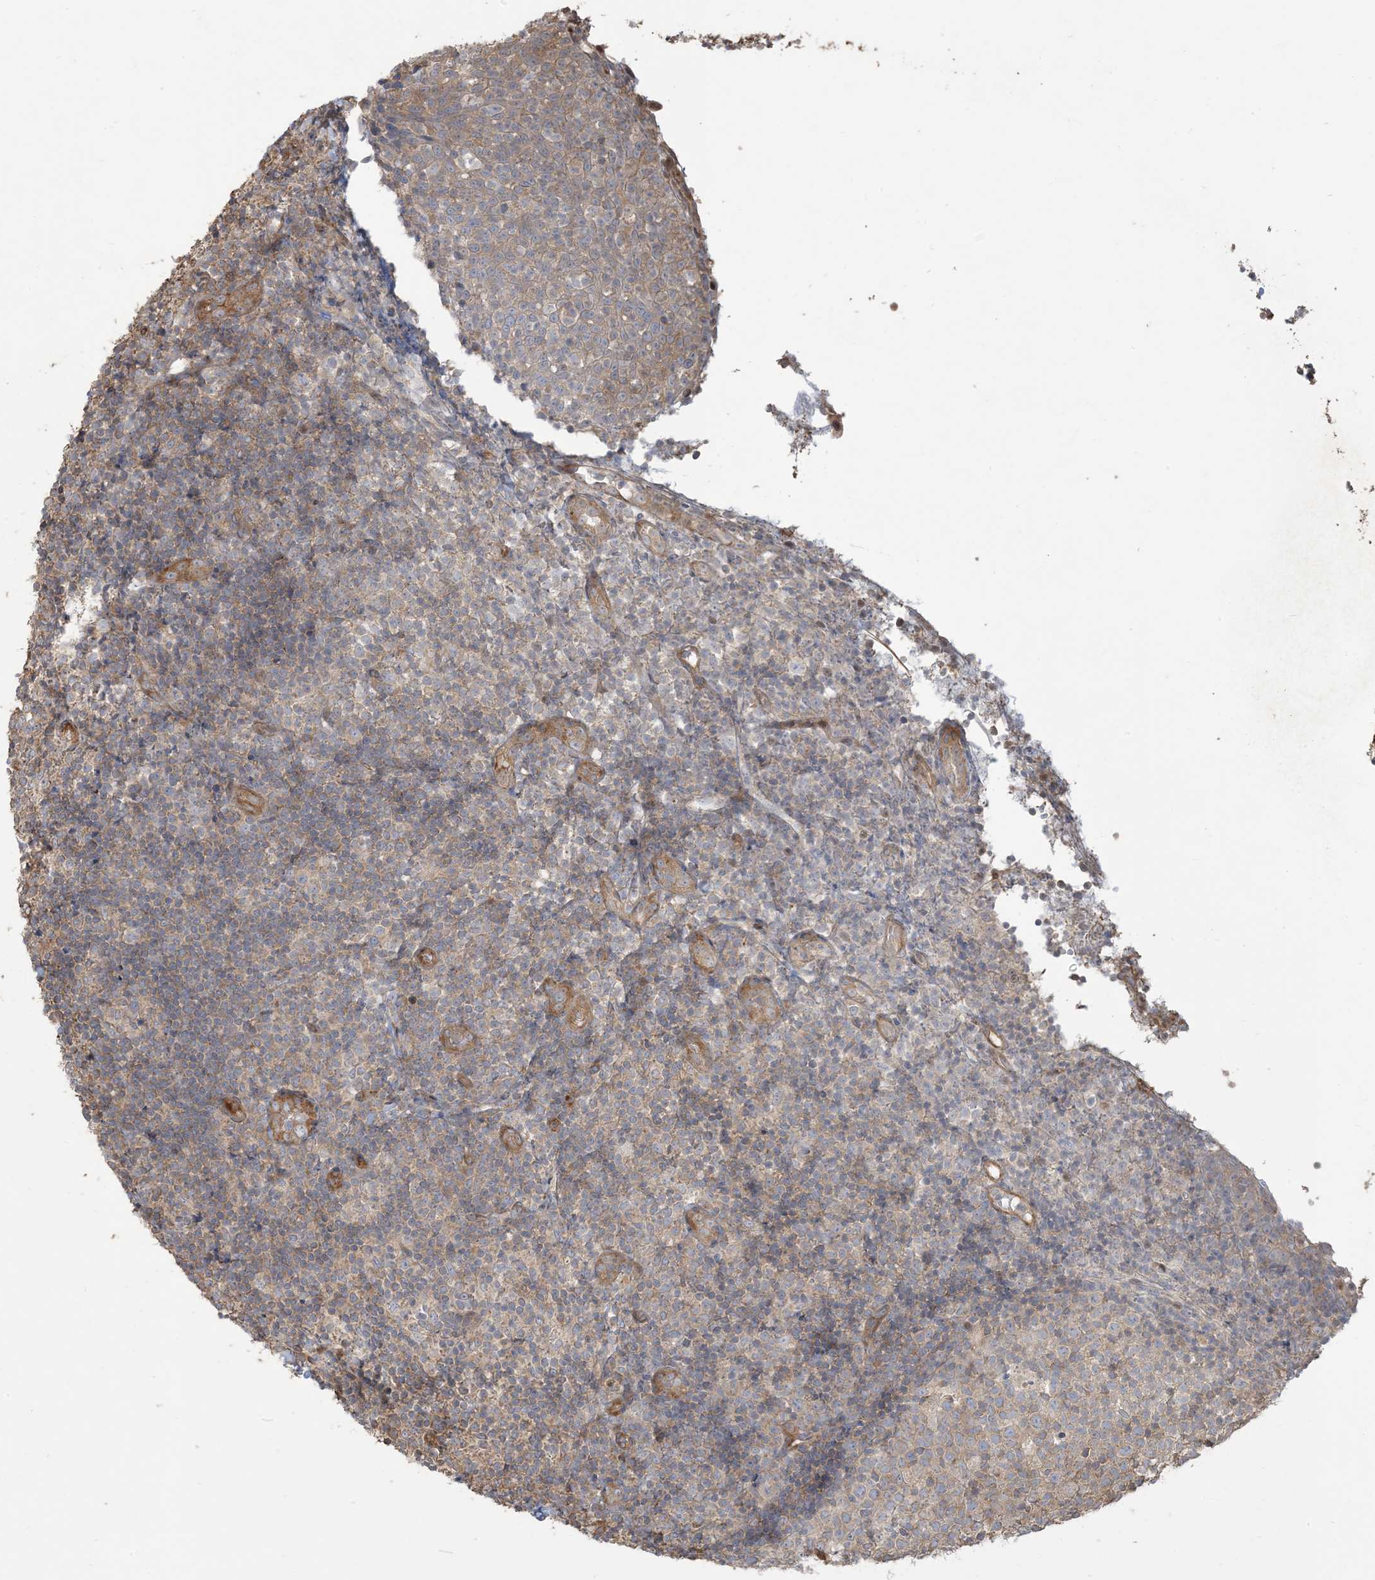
{"staining": {"intensity": "negative", "quantity": "none", "location": "none"}, "tissue": "tonsil", "cell_type": "Germinal center cells", "image_type": "normal", "snomed": [{"axis": "morphology", "description": "Normal tissue, NOS"}, {"axis": "topography", "description": "Tonsil"}], "caption": "IHC photomicrograph of unremarkable tonsil: tonsil stained with DAB displays no significant protein staining in germinal center cells.", "gene": "KLHL18", "patient": {"sex": "female", "age": 19}}